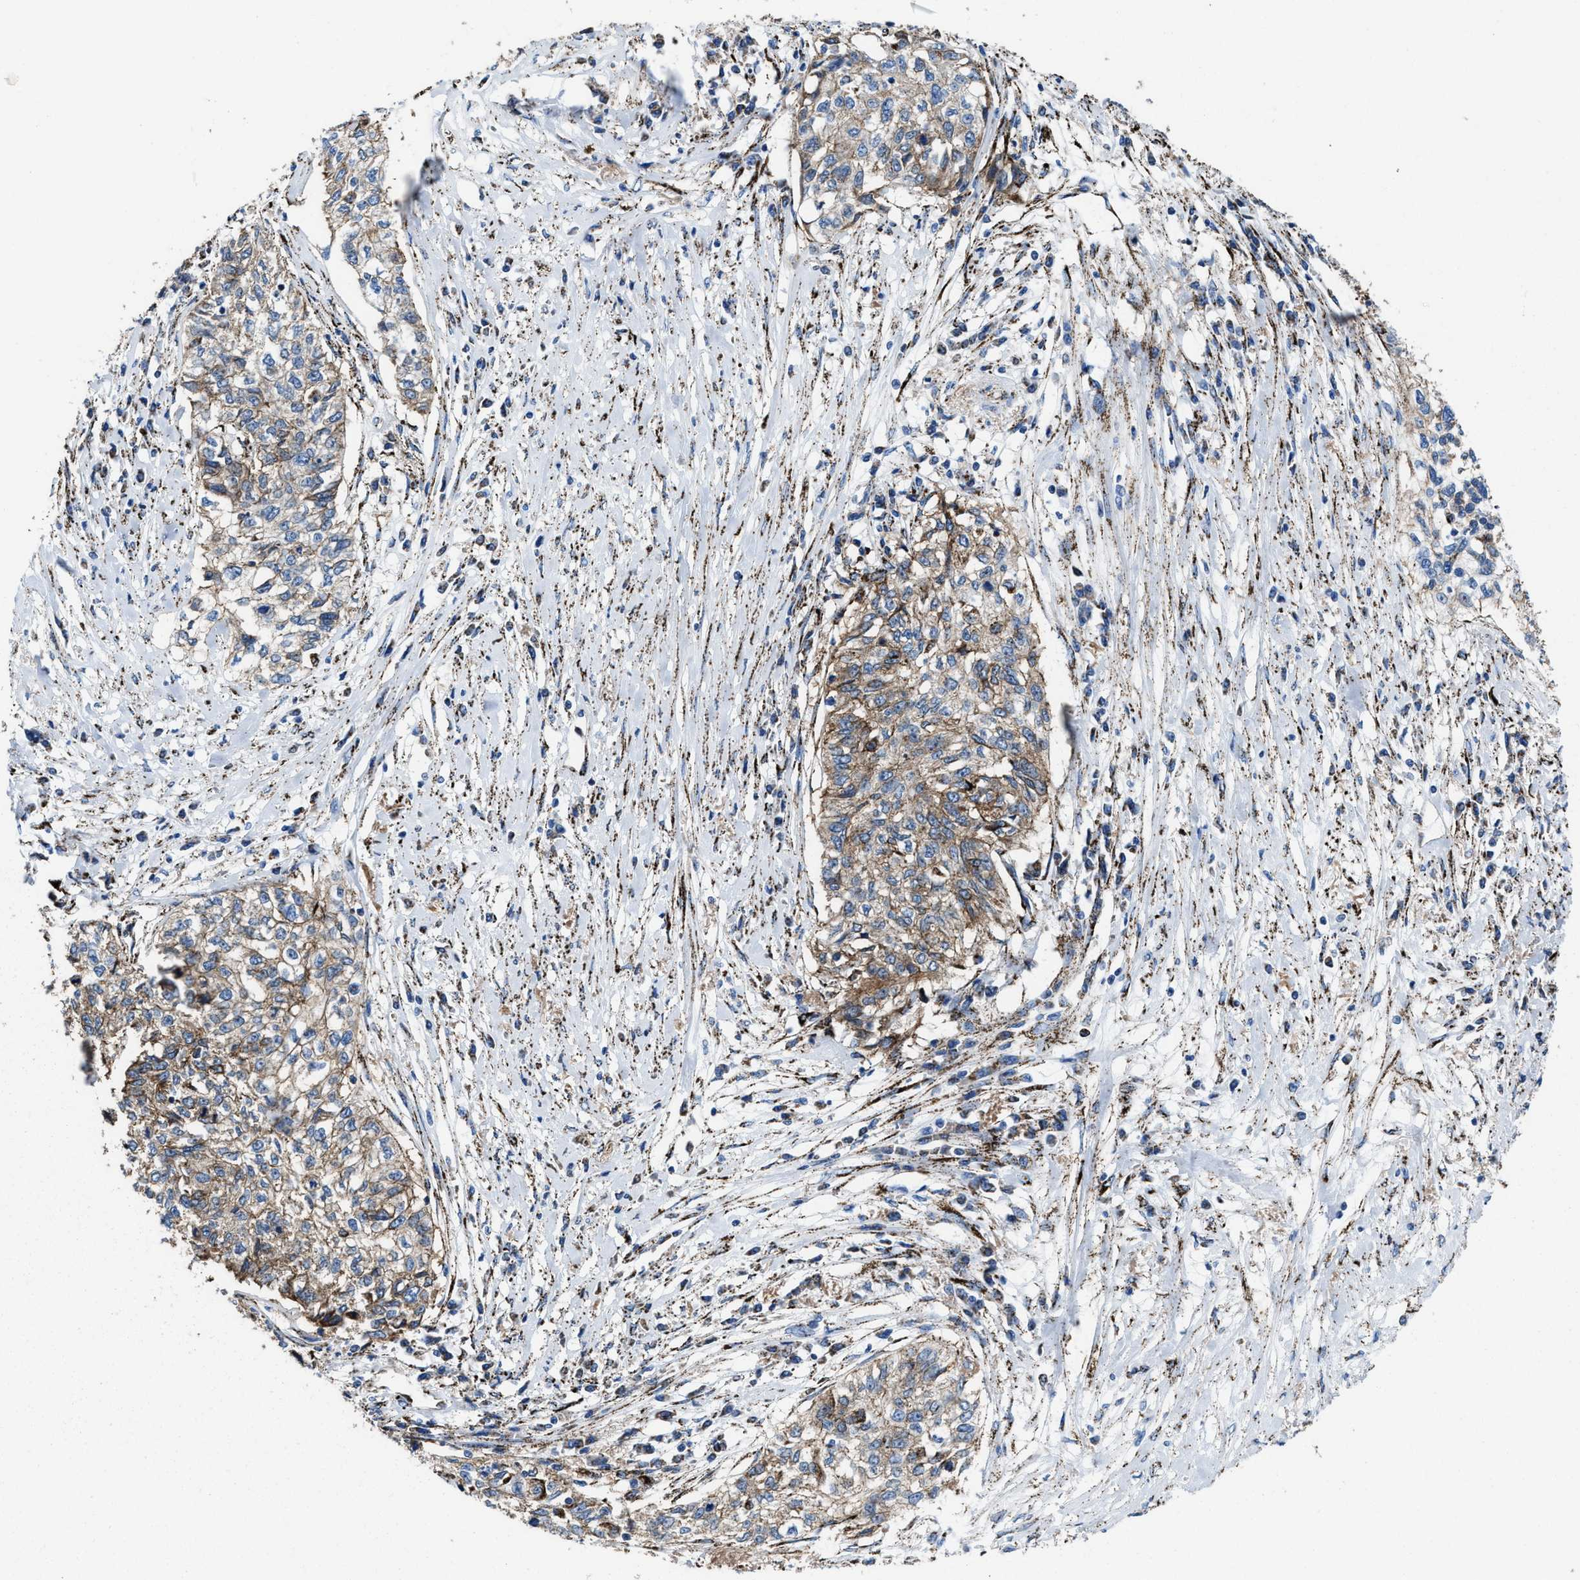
{"staining": {"intensity": "weak", "quantity": ">75%", "location": "cytoplasmic/membranous"}, "tissue": "cervical cancer", "cell_type": "Tumor cells", "image_type": "cancer", "snomed": [{"axis": "morphology", "description": "Squamous cell carcinoma, NOS"}, {"axis": "topography", "description": "Cervix"}], "caption": "Brown immunohistochemical staining in squamous cell carcinoma (cervical) exhibits weak cytoplasmic/membranous positivity in approximately >75% of tumor cells. (Stains: DAB (3,3'-diaminobenzidine) in brown, nuclei in blue, Microscopy: brightfield microscopy at high magnification).", "gene": "ALDH1B1", "patient": {"sex": "female", "age": 57}}